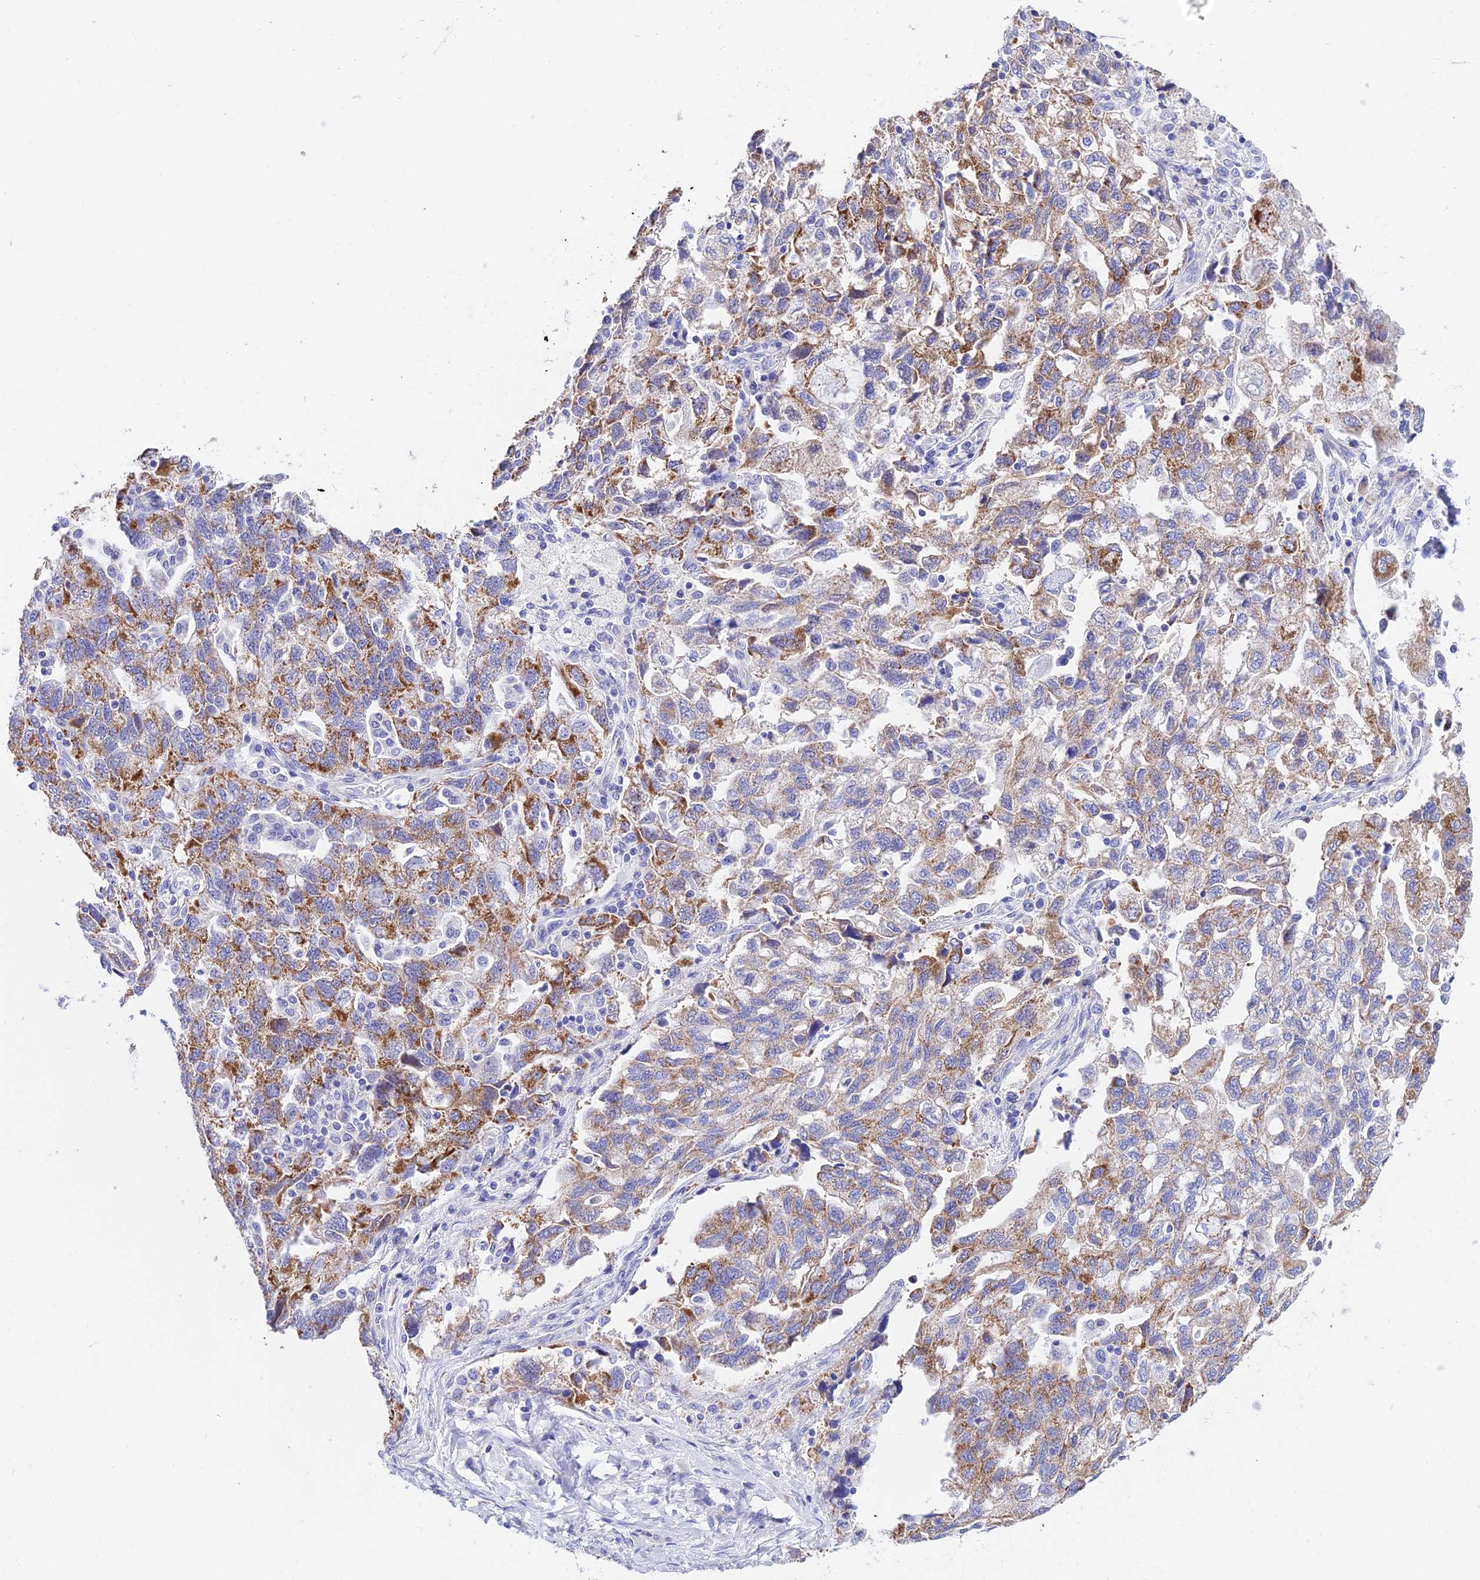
{"staining": {"intensity": "moderate", "quantity": "25%-75%", "location": "cytoplasmic/membranous"}, "tissue": "ovarian cancer", "cell_type": "Tumor cells", "image_type": "cancer", "snomed": [{"axis": "morphology", "description": "Carcinoma, NOS"}, {"axis": "morphology", "description": "Cystadenocarcinoma, serous, NOS"}, {"axis": "topography", "description": "Ovary"}], "caption": "Immunohistochemical staining of human ovarian serous cystadenocarcinoma demonstrates moderate cytoplasmic/membranous protein positivity in approximately 25%-75% of tumor cells.", "gene": "CEP41", "patient": {"sex": "female", "age": 69}}